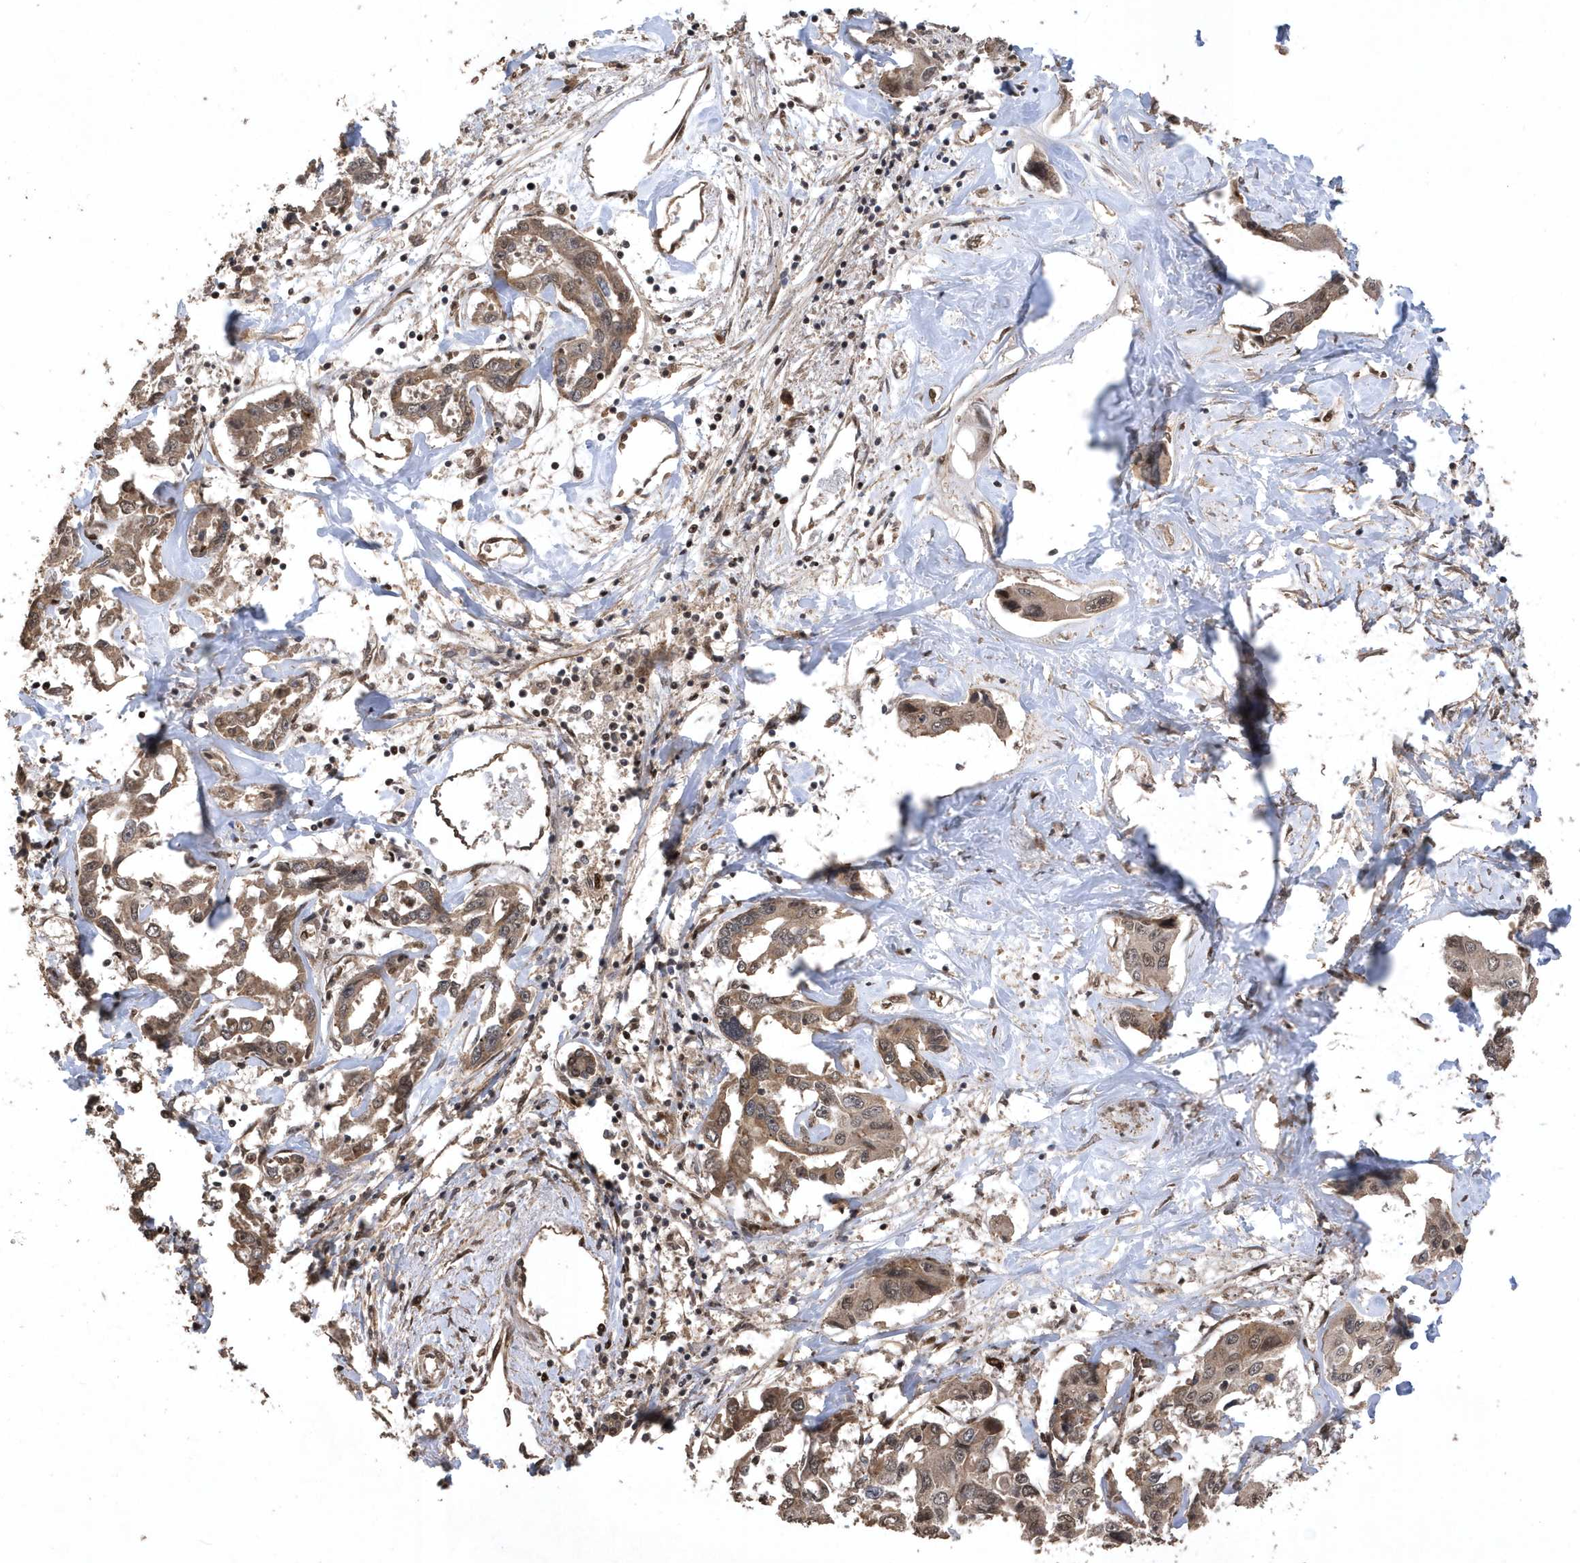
{"staining": {"intensity": "moderate", "quantity": ">75%", "location": "cytoplasmic/membranous"}, "tissue": "liver cancer", "cell_type": "Tumor cells", "image_type": "cancer", "snomed": [{"axis": "morphology", "description": "Cholangiocarcinoma"}, {"axis": "topography", "description": "Liver"}], "caption": "This is an image of immunohistochemistry (IHC) staining of liver cholangiocarcinoma, which shows moderate expression in the cytoplasmic/membranous of tumor cells.", "gene": "INTS12", "patient": {"sex": "male", "age": 59}}